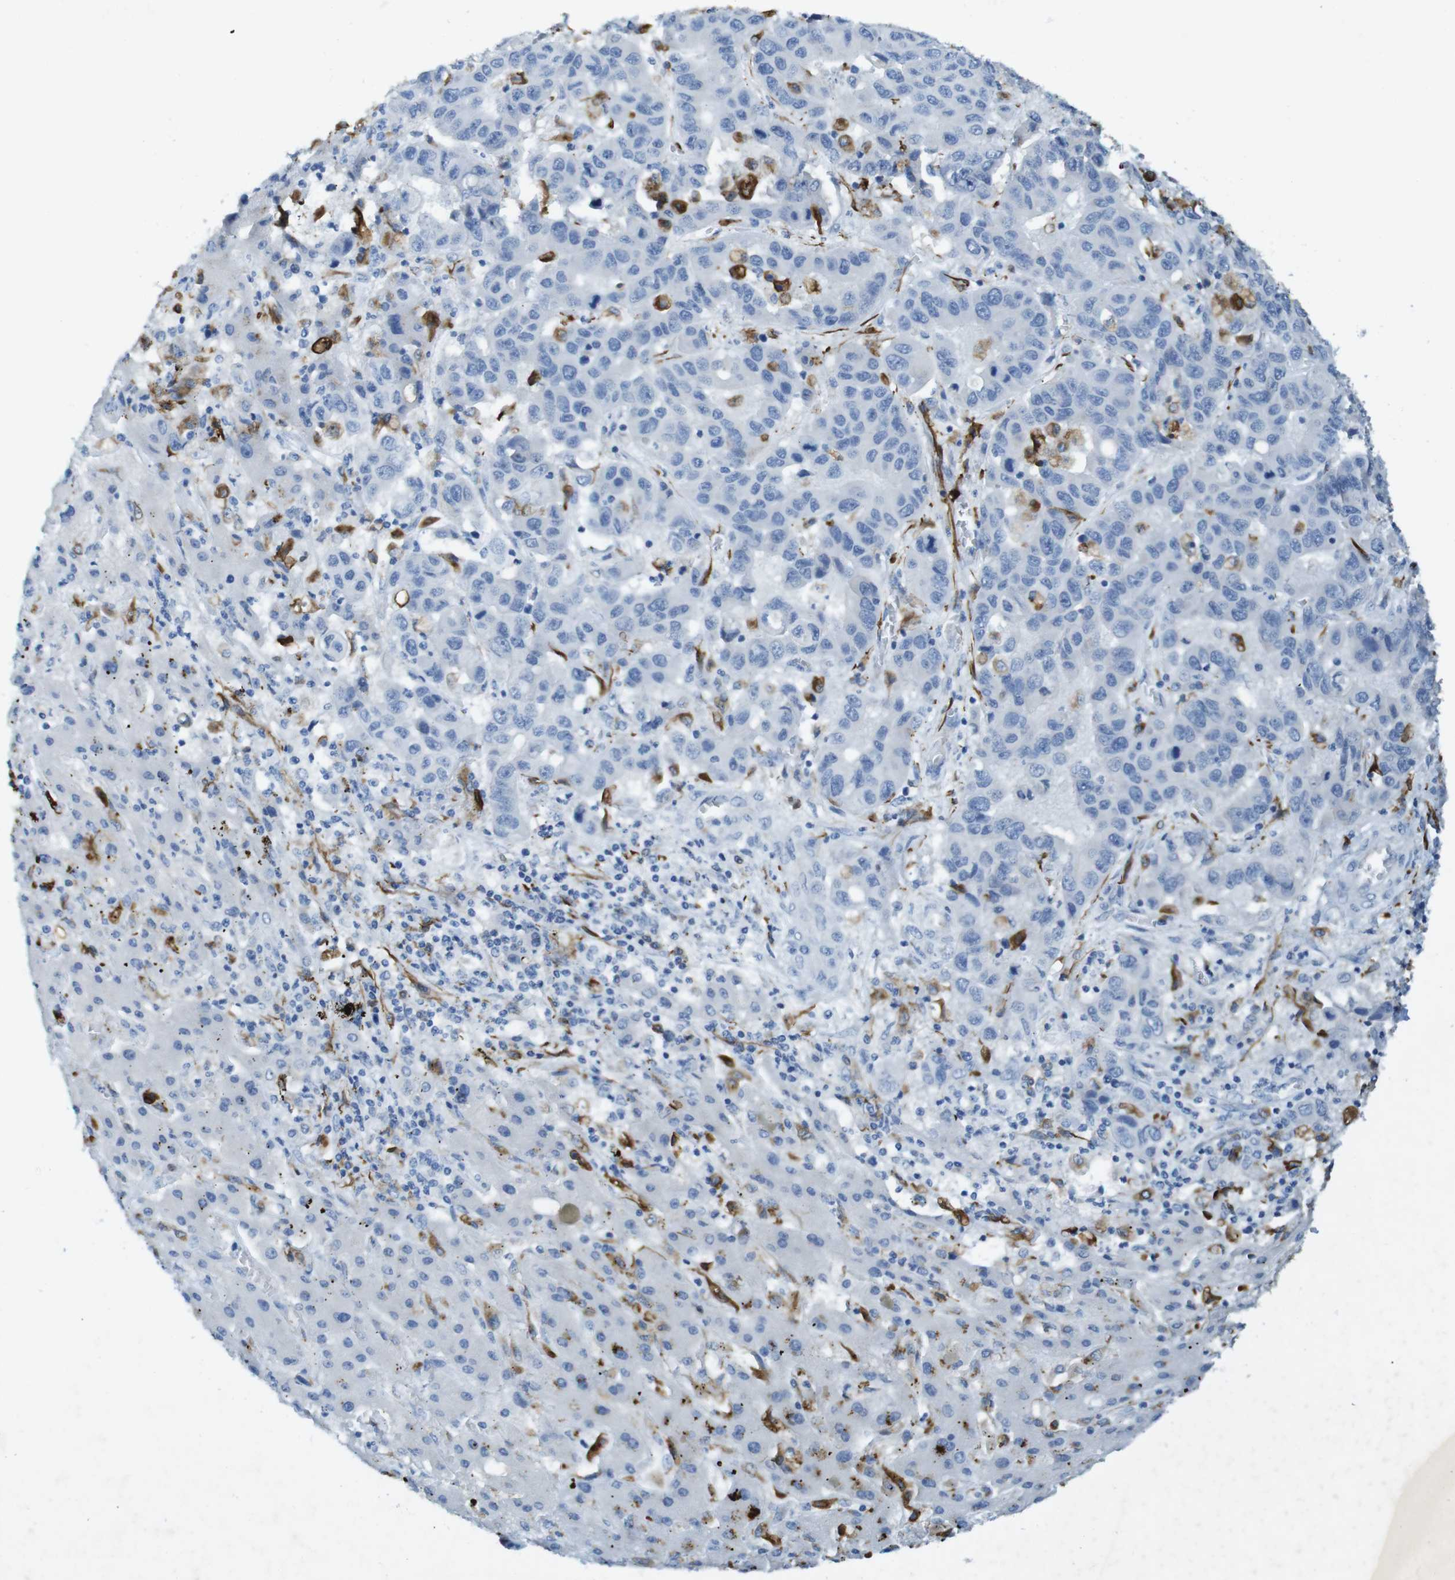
{"staining": {"intensity": "negative", "quantity": "none", "location": "none"}, "tissue": "liver cancer", "cell_type": "Tumor cells", "image_type": "cancer", "snomed": [{"axis": "morphology", "description": "Cholangiocarcinoma"}, {"axis": "topography", "description": "Liver"}], "caption": "A high-resolution micrograph shows immunohistochemistry staining of liver cancer, which displays no significant positivity in tumor cells.", "gene": "CD320", "patient": {"sex": "female", "age": 52}}